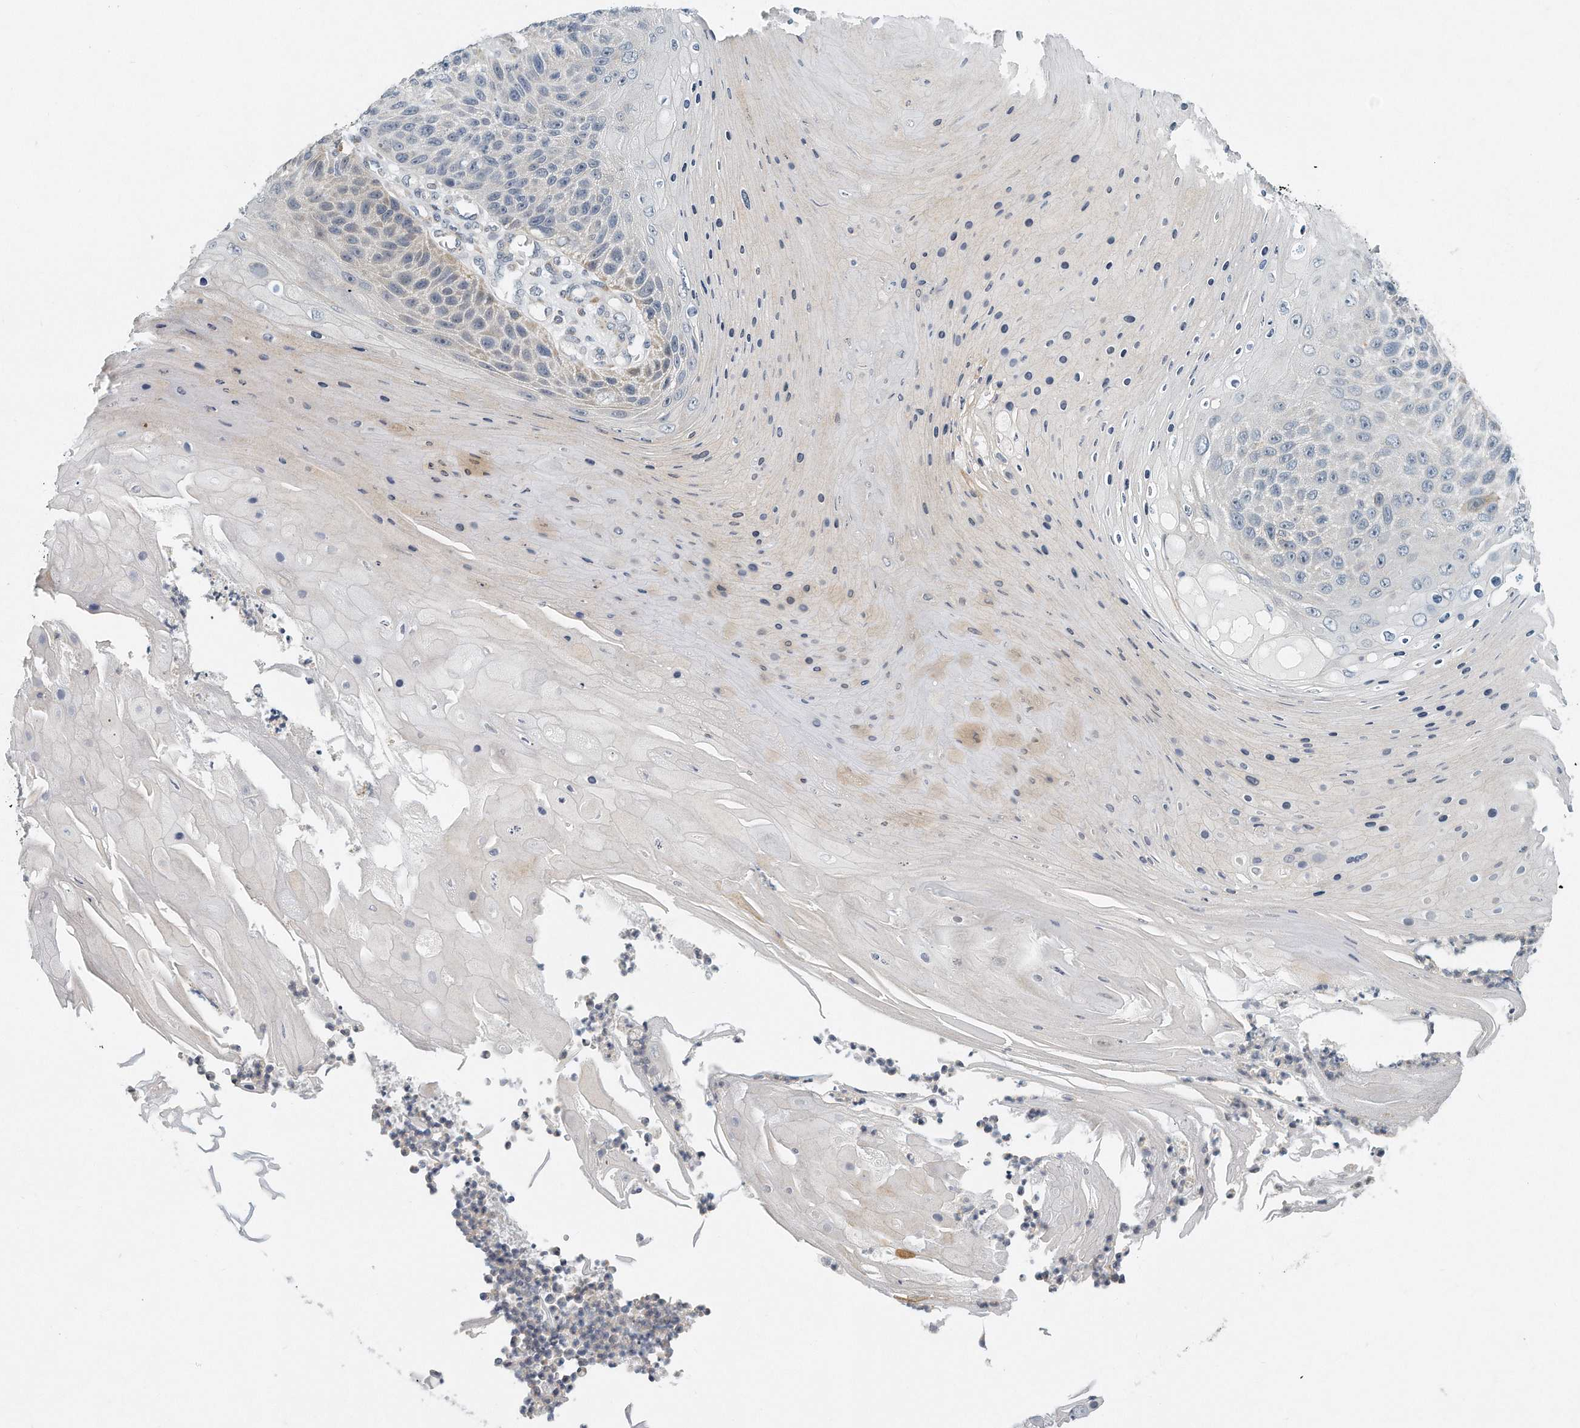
{"staining": {"intensity": "negative", "quantity": "none", "location": "none"}, "tissue": "skin cancer", "cell_type": "Tumor cells", "image_type": "cancer", "snomed": [{"axis": "morphology", "description": "Squamous cell carcinoma, NOS"}, {"axis": "topography", "description": "Skin"}], "caption": "Tumor cells show no significant expression in skin squamous cell carcinoma.", "gene": "VLDLR", "patient": {"sex": "female", "age": 88}}